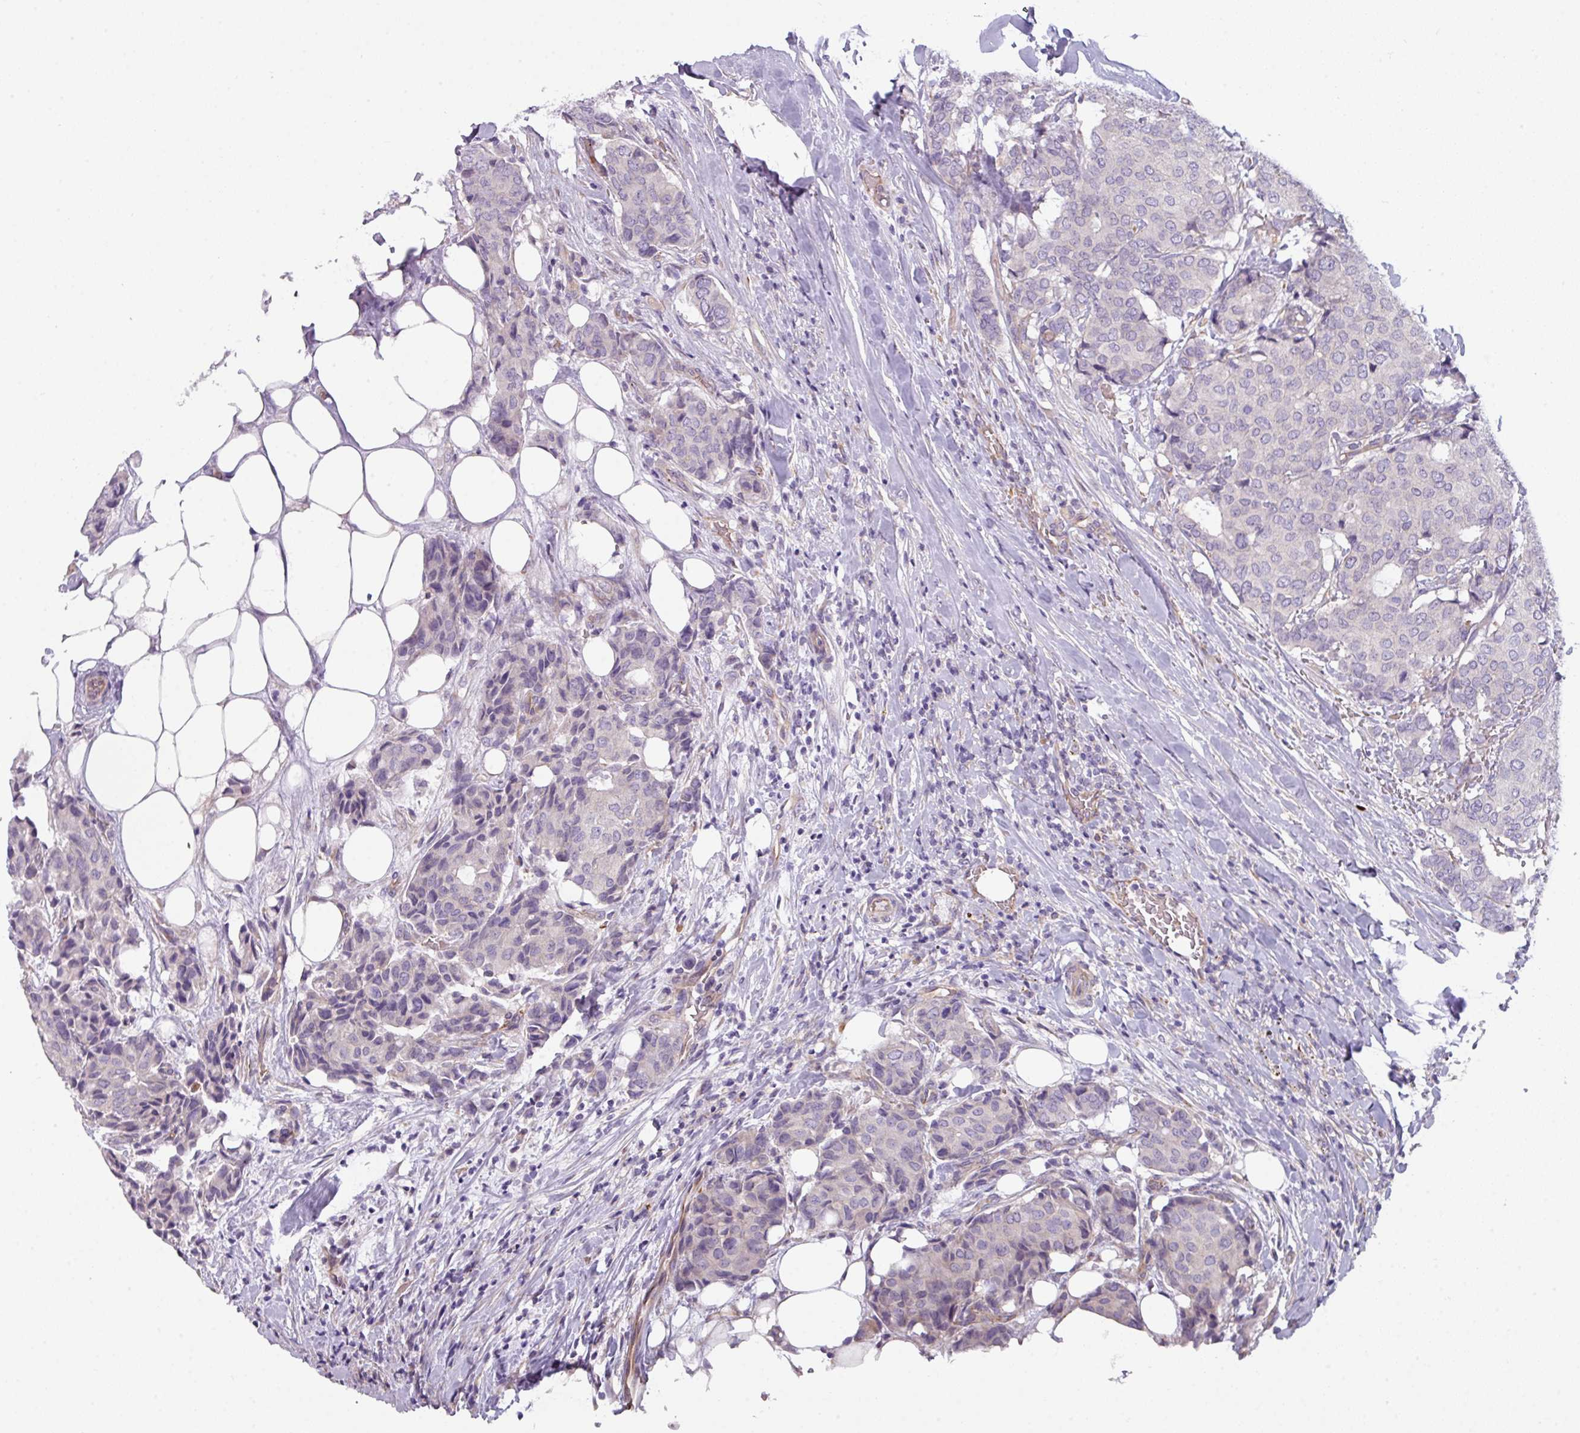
{"staining": {"intensity": "negative", "quantity": "none", "location": "none"}, "tissue": "breast cancer", "cell_type": "Tumor cells", "image_type": "cancer", "snomed": [{"axis": "morphology", "description": "Duct carcinoma"}, {"axis": "topography", "description": "Breast"}], "caption": "Immunohistochemical staining of human breast cancer demonstrates no significant staining in tumor cells. Nuclei are stained in blue.", "gene": "BUD23", "patient": {"sex": "female", "age": 75}}